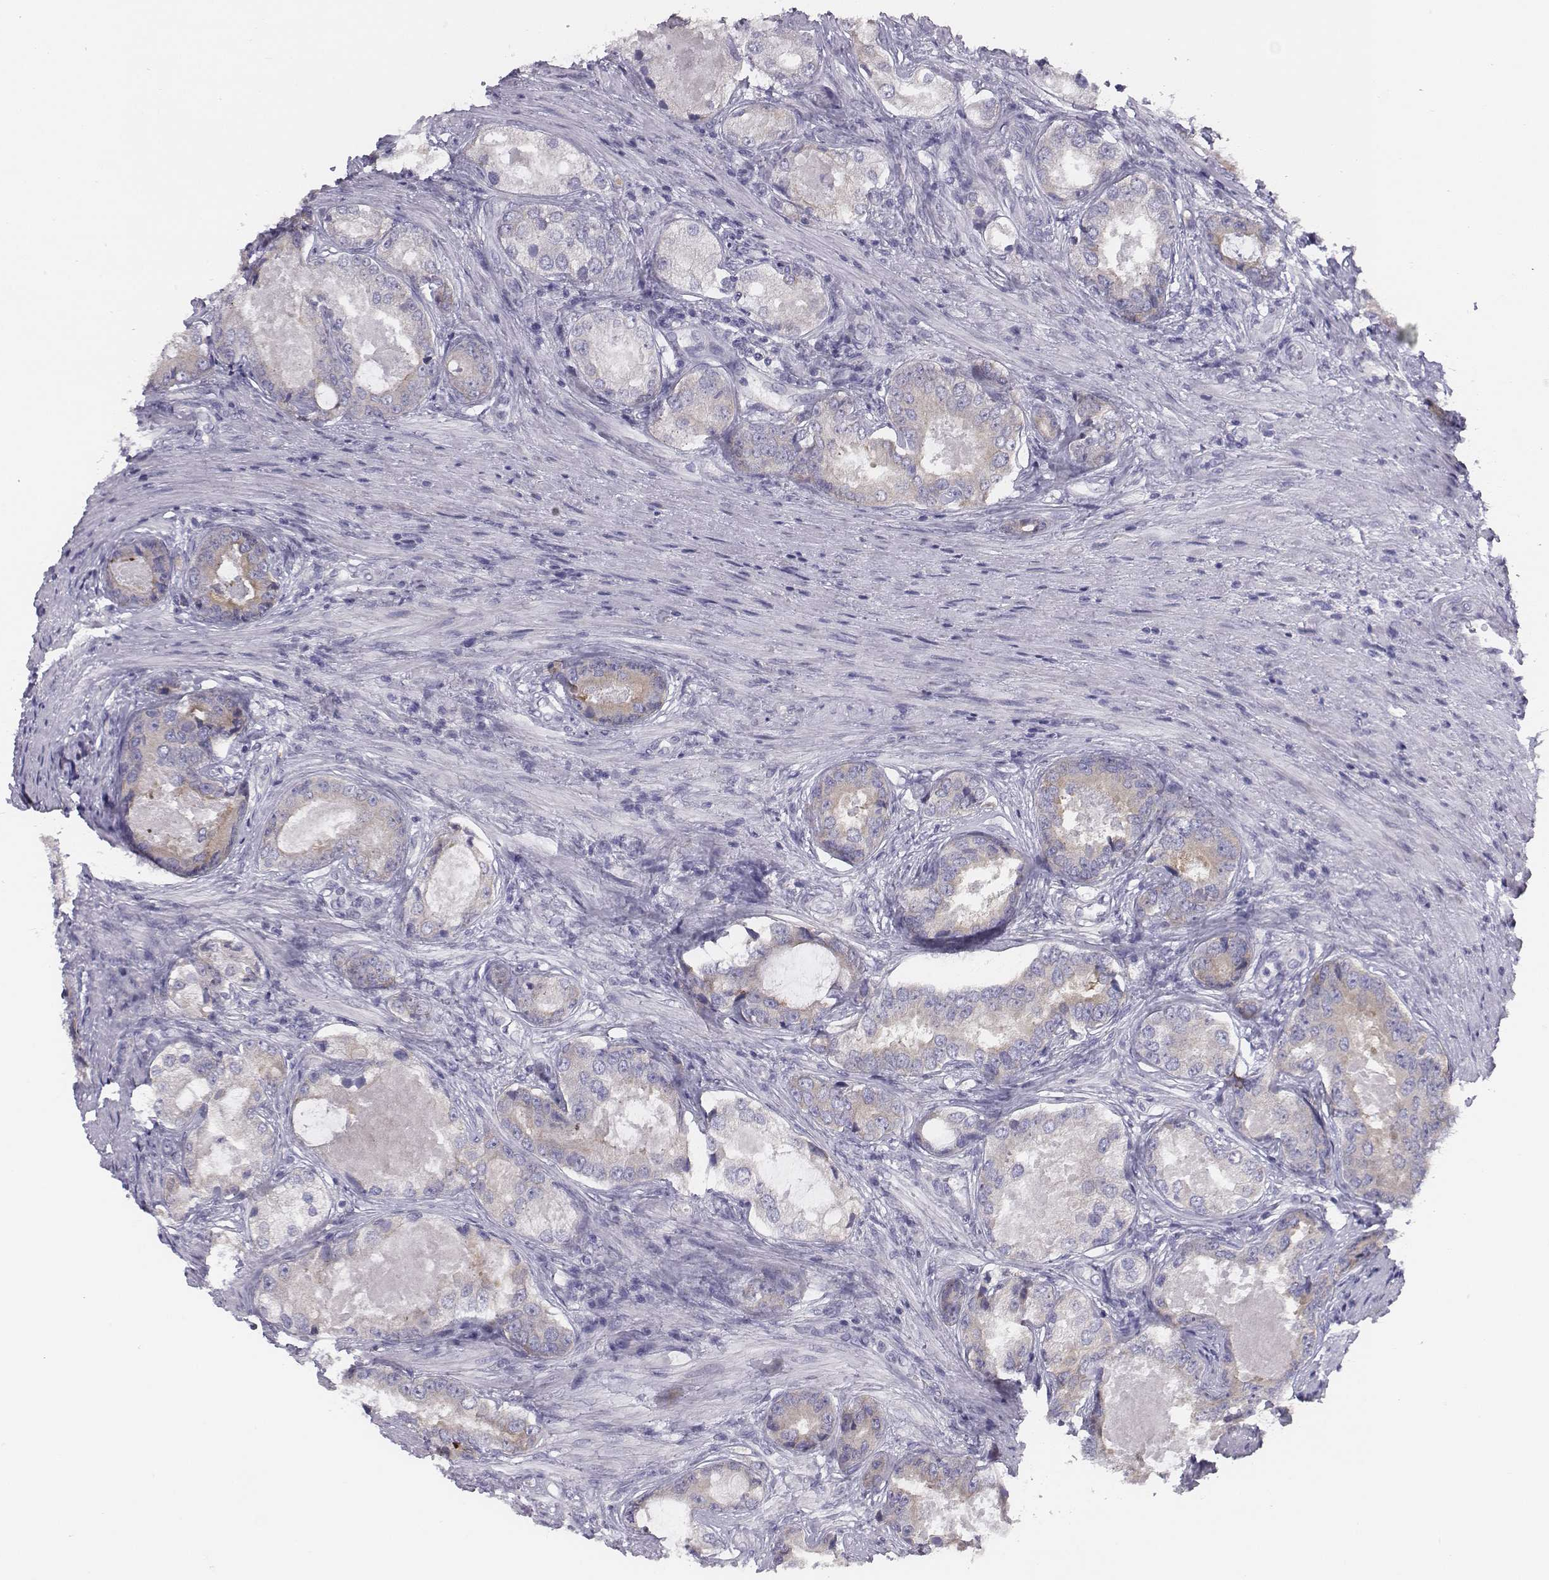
{"staining": {"intensity": "negative", "quantity": "none", "location": "none"}, "tissue": "prostate cancer", "cell_type": "Tumor cells", "image_type": "cancer", "snomed": [{"axis": "morphology", "description": "Adenocarcinoma, Low grade"}, {"axis": "topography", "description": "Prostate"}], "caption": "Tumor cells show no significant protein expression in prostate cancer (low-grade adenocarcinoma).", "gene": "CHST14", "patient": {"sex": "male", "age": 68}}